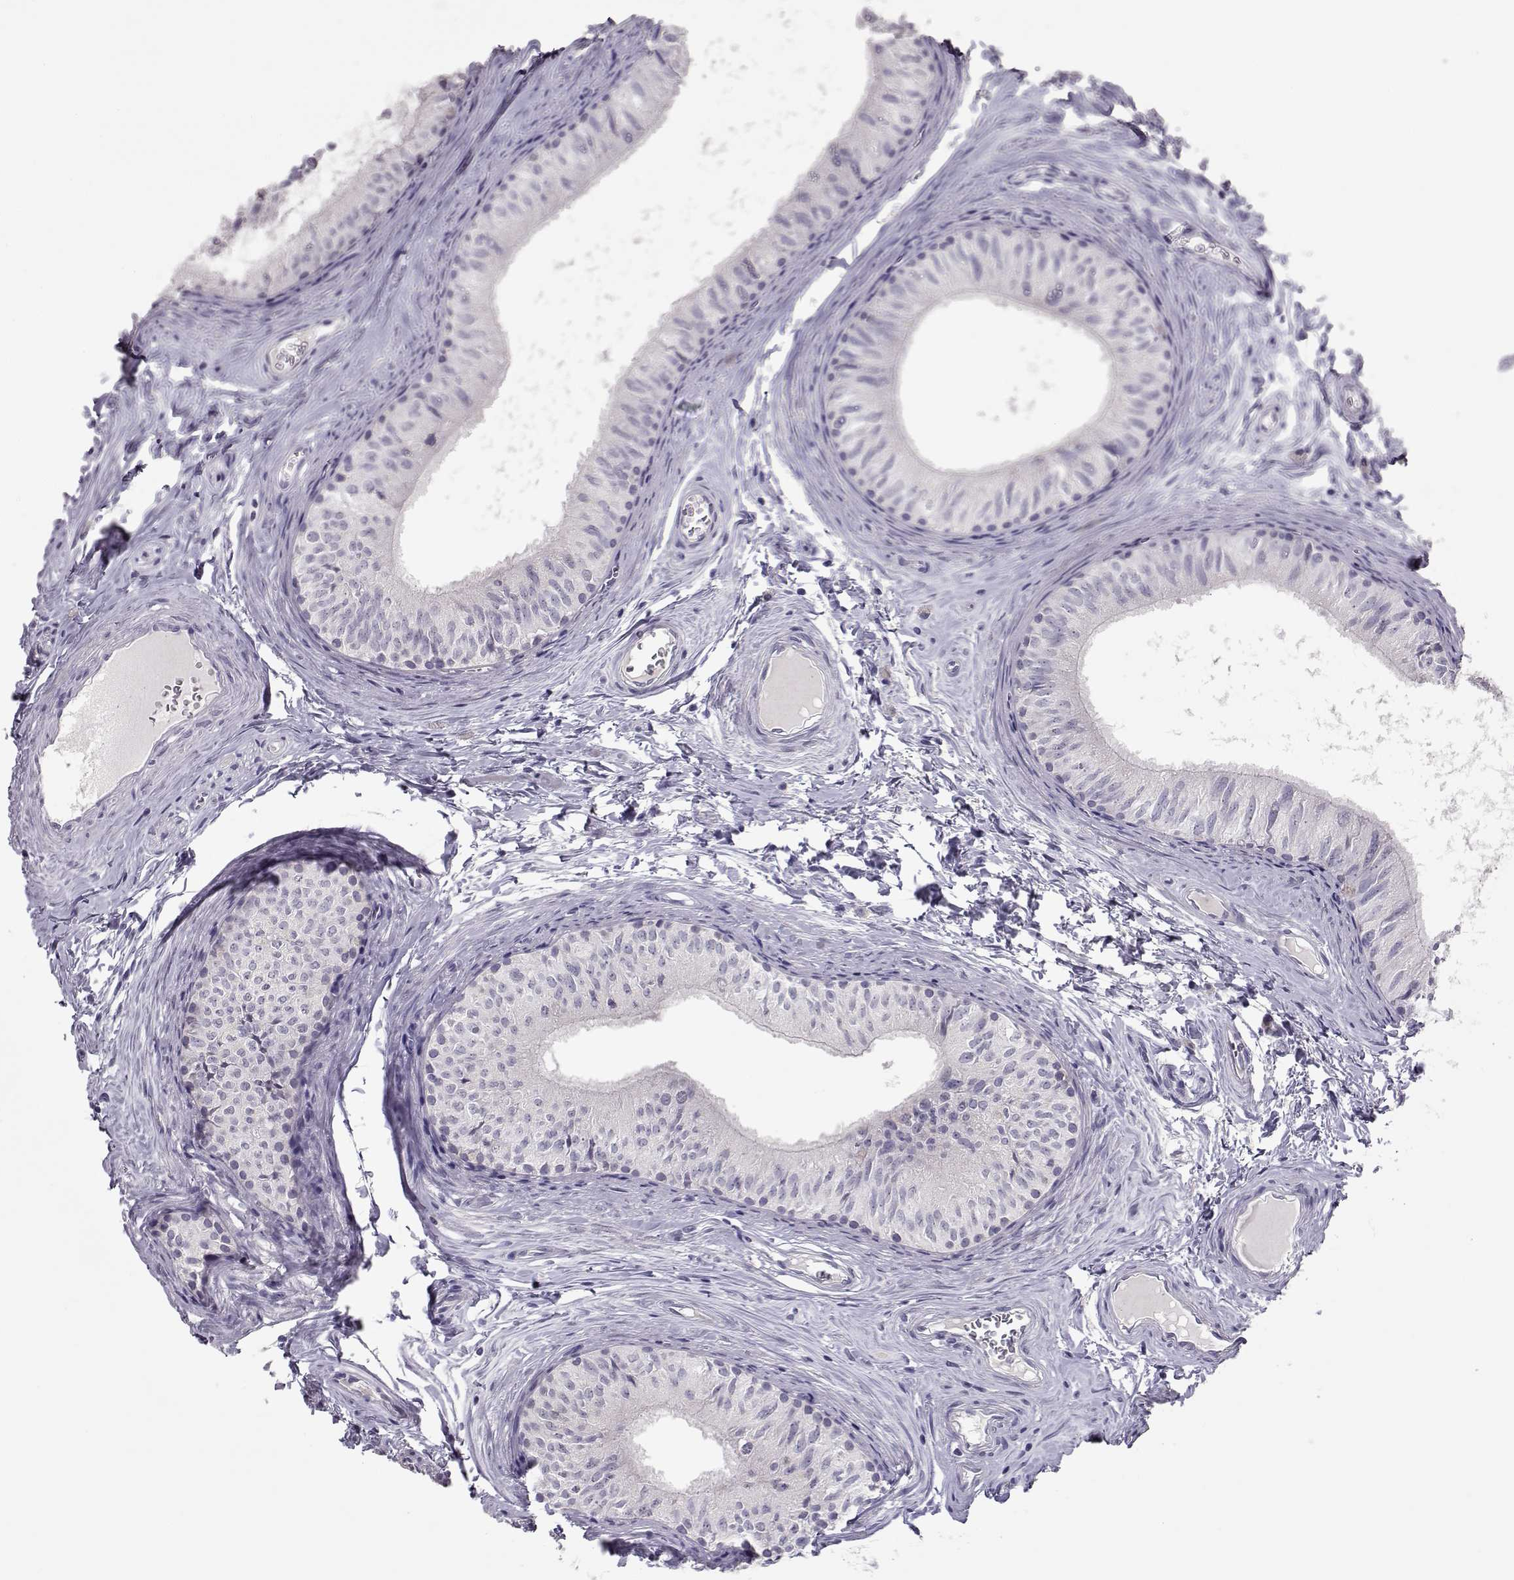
{"staining": {"intensity": "negative", "quantity": "none", "location": "none"}, "tissue": "epididymis", "cell_type": "Glandular cells", "image_type": "normal", "snomed": [{"axis": "morphology", "description": "Normal tissue, NOS"}, {"axis": "topography", "description": "Epididymis"}], "caption": "Immunohistochemical staining of unremarkable human epididymis exhibits no significant expression in glandular cells. The staining was performed using DAB to visualize the protein expression in brown, while the nuclei were stained in blue with hematoxylin (Magnification: 20x).", "gene": "LAMB3", "patient": {"sex": "male", "age": 52}}